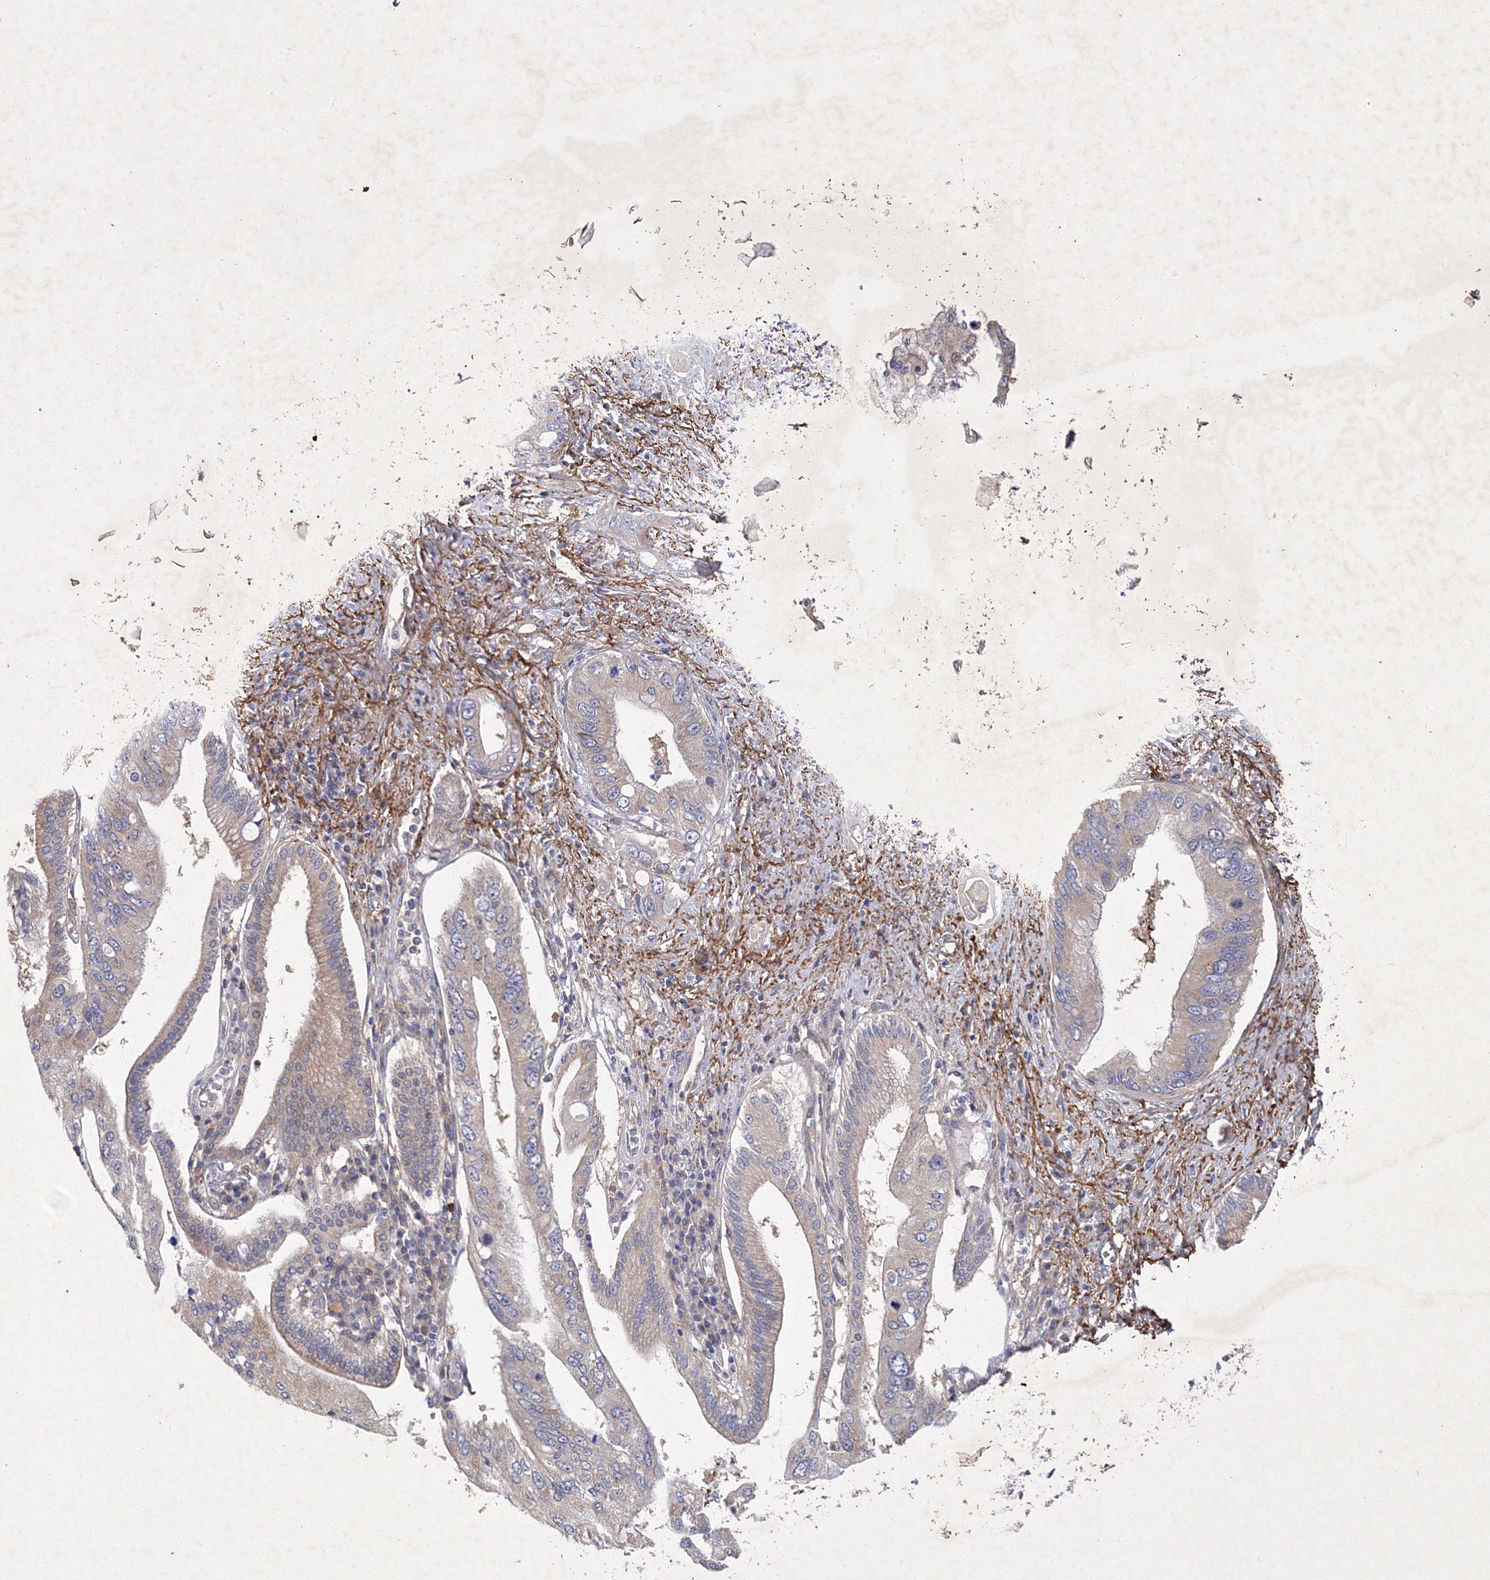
{"staining": {"intensity": "moderate", "quantity": ">75%", "location": "cytoplasmic/membranous"}, "tissue": "pancreatic cancer", "cell_type": "Tumor cells", "image_type": "cancer", "snomed": [{"axis": "morphology", "description": "Inflammation, NOS"}, {"axis": "morphology", "description": "Adenocarcinoma, NOS"}, {"axis": "topography", "description": "Pancreas"}], "caption": "The immunohistochemical stain labels moderate cytoplasmic/membranous staining in tumor cells of pancreatic adenocarcinoma tissue. (DAB (3,3'-diaminobenzidine) IHC, brown staining for protein, blue staining for nuclei).", "gene": "SNX18", "patient": {"sex": "female", "age": 56}}